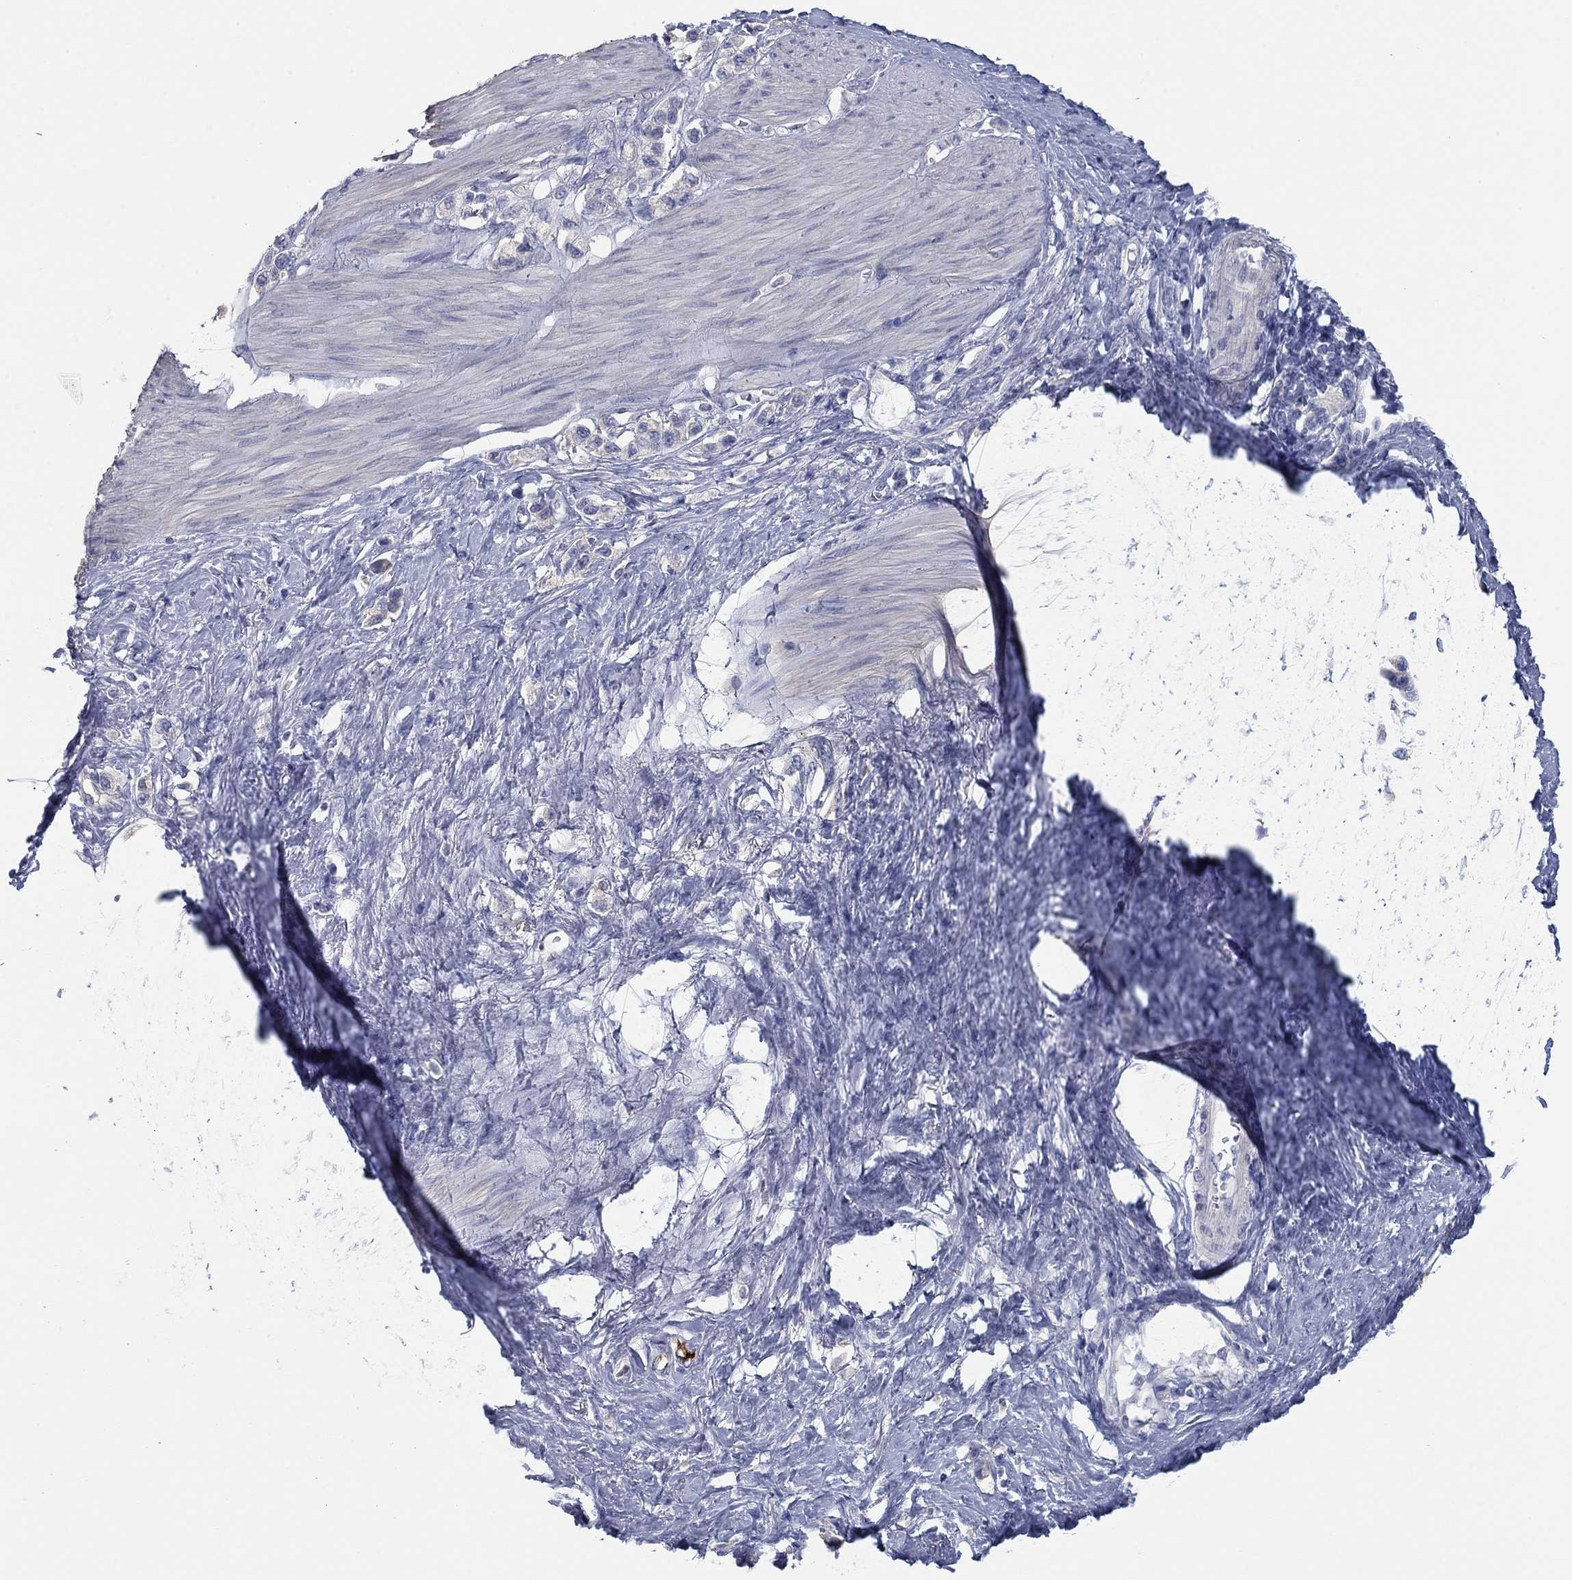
{"staining": {"intensity": "negative", "quantity": "none", "location": "none"}, "tissue": "stomach cancer", "cell_type": "Tumor cells", "image_type": "cancer", "snomed": [{"axis": "morphology", "description": "Normal tissue, NOS"}, {"axis": "morphology", "description": "Adenocarcinoma, NOS"}, {"axis": "morphology", "description": "Adenocarcinoma, High grade"}, {"axis": "topography", "description": "Stomach, upper"}, {"axis": "topography", "description": "Stomach"}], "caption": "High power microscopy image of an immunohistochemistry (IHC) histopathology image of high-grade adenocarcinoma (stomach), revealing no significant staining in tumor cells.", "gene": "APOC3", "patient": {"sex": "female", "age": 65}}